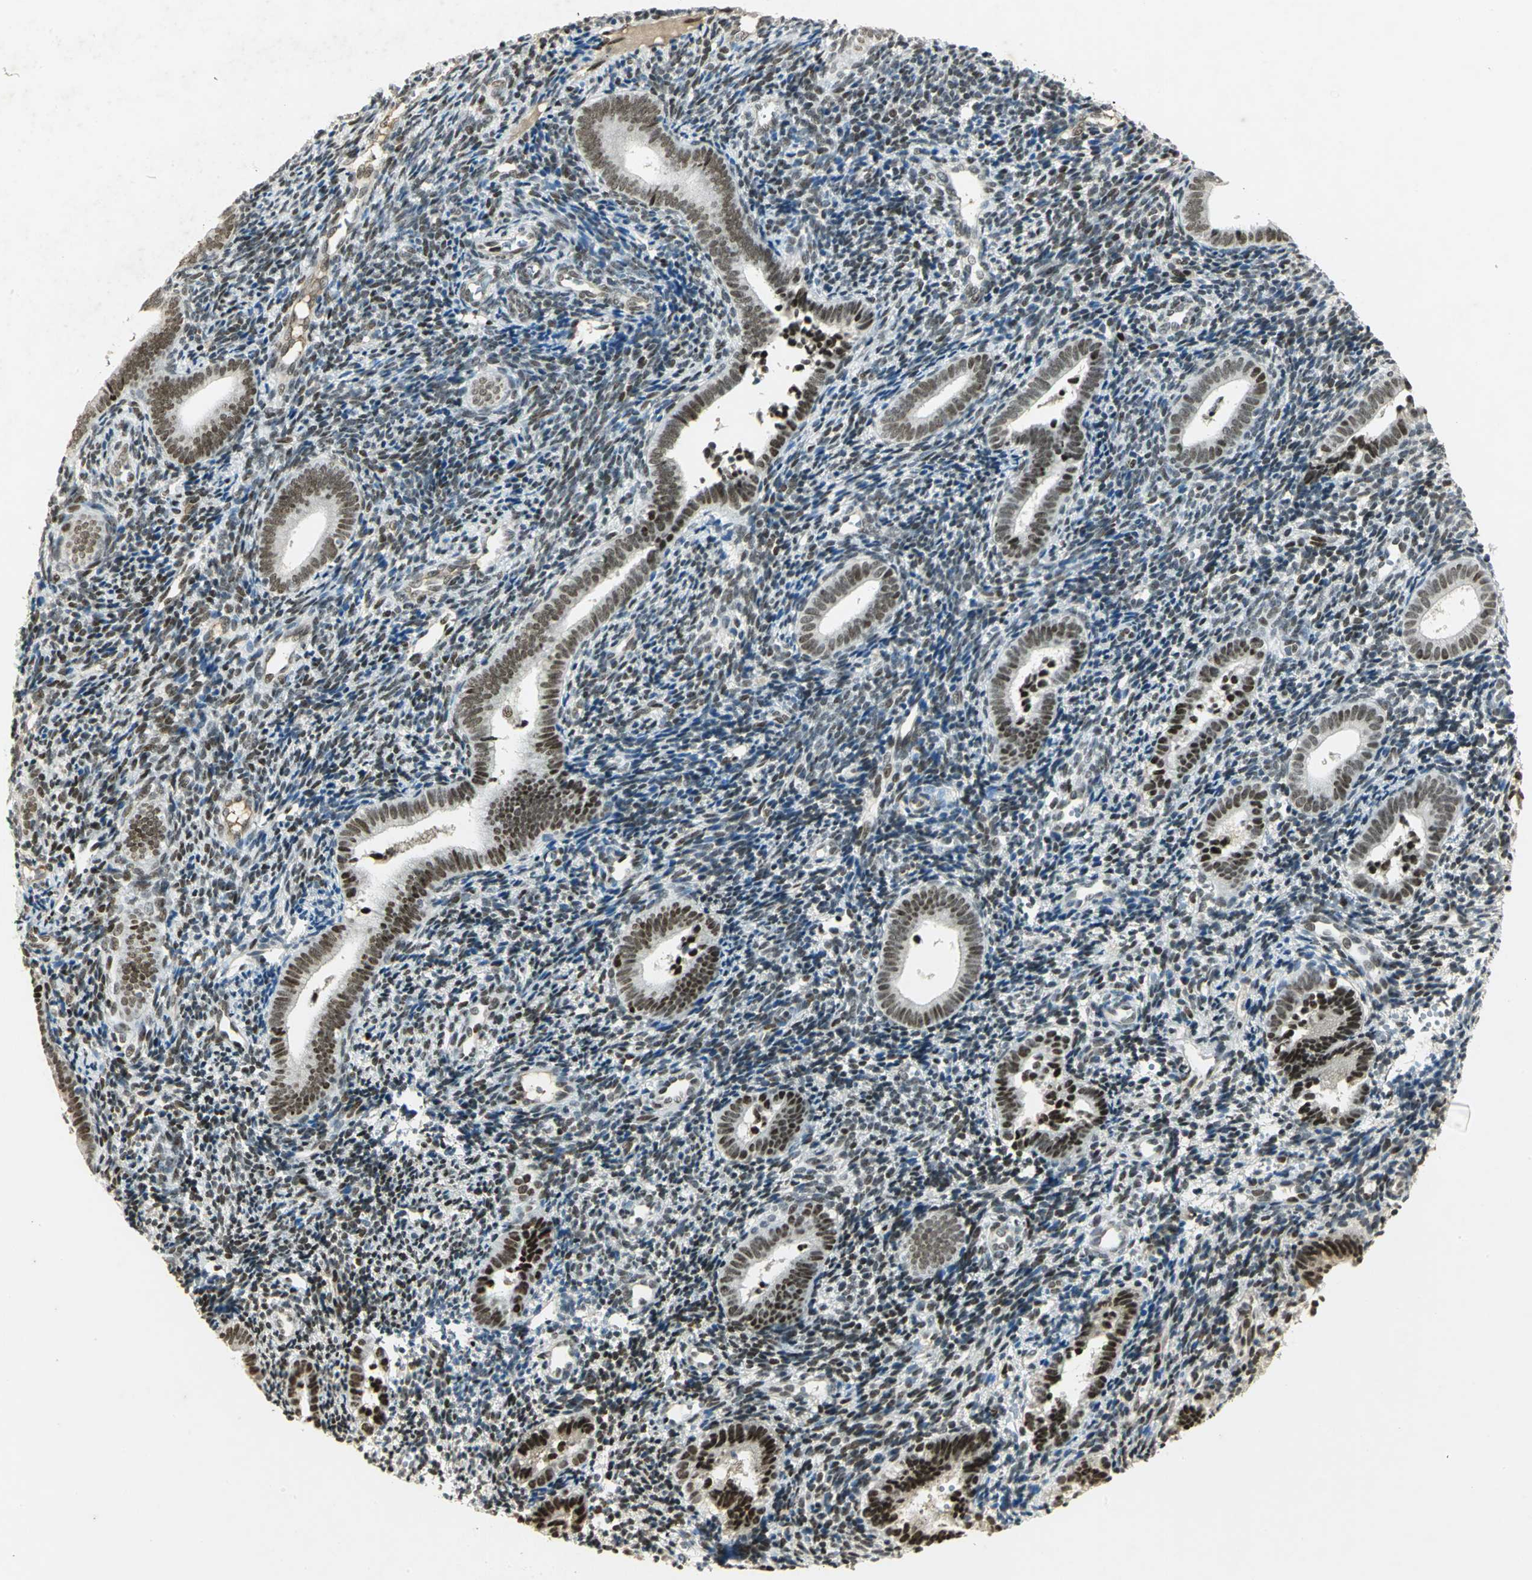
{"staining": {"intensity": "moderate", "quantity": "25%-75%", "location": "nuclear"}, "tissue": "endometrium", "cell_type": "Cells in endometrial stroma", "image_type": "normal", "snomed": [{"axis": "morphology", "description": "Normal tissue, NOS"}, {"axis": "topography", "description": "Uterus"}, {"axis": "topography", "description": "Endometrium"}], "caption": "Cells in endometrial stroma reveal moderate nuclear staining in approximately 25%-75% of cells in normal endometrium. (DAB = brown stain, brightfield microscopy at high magnification).", "gene": "AK6", "patient": {"sex": "female", "age": 33}}